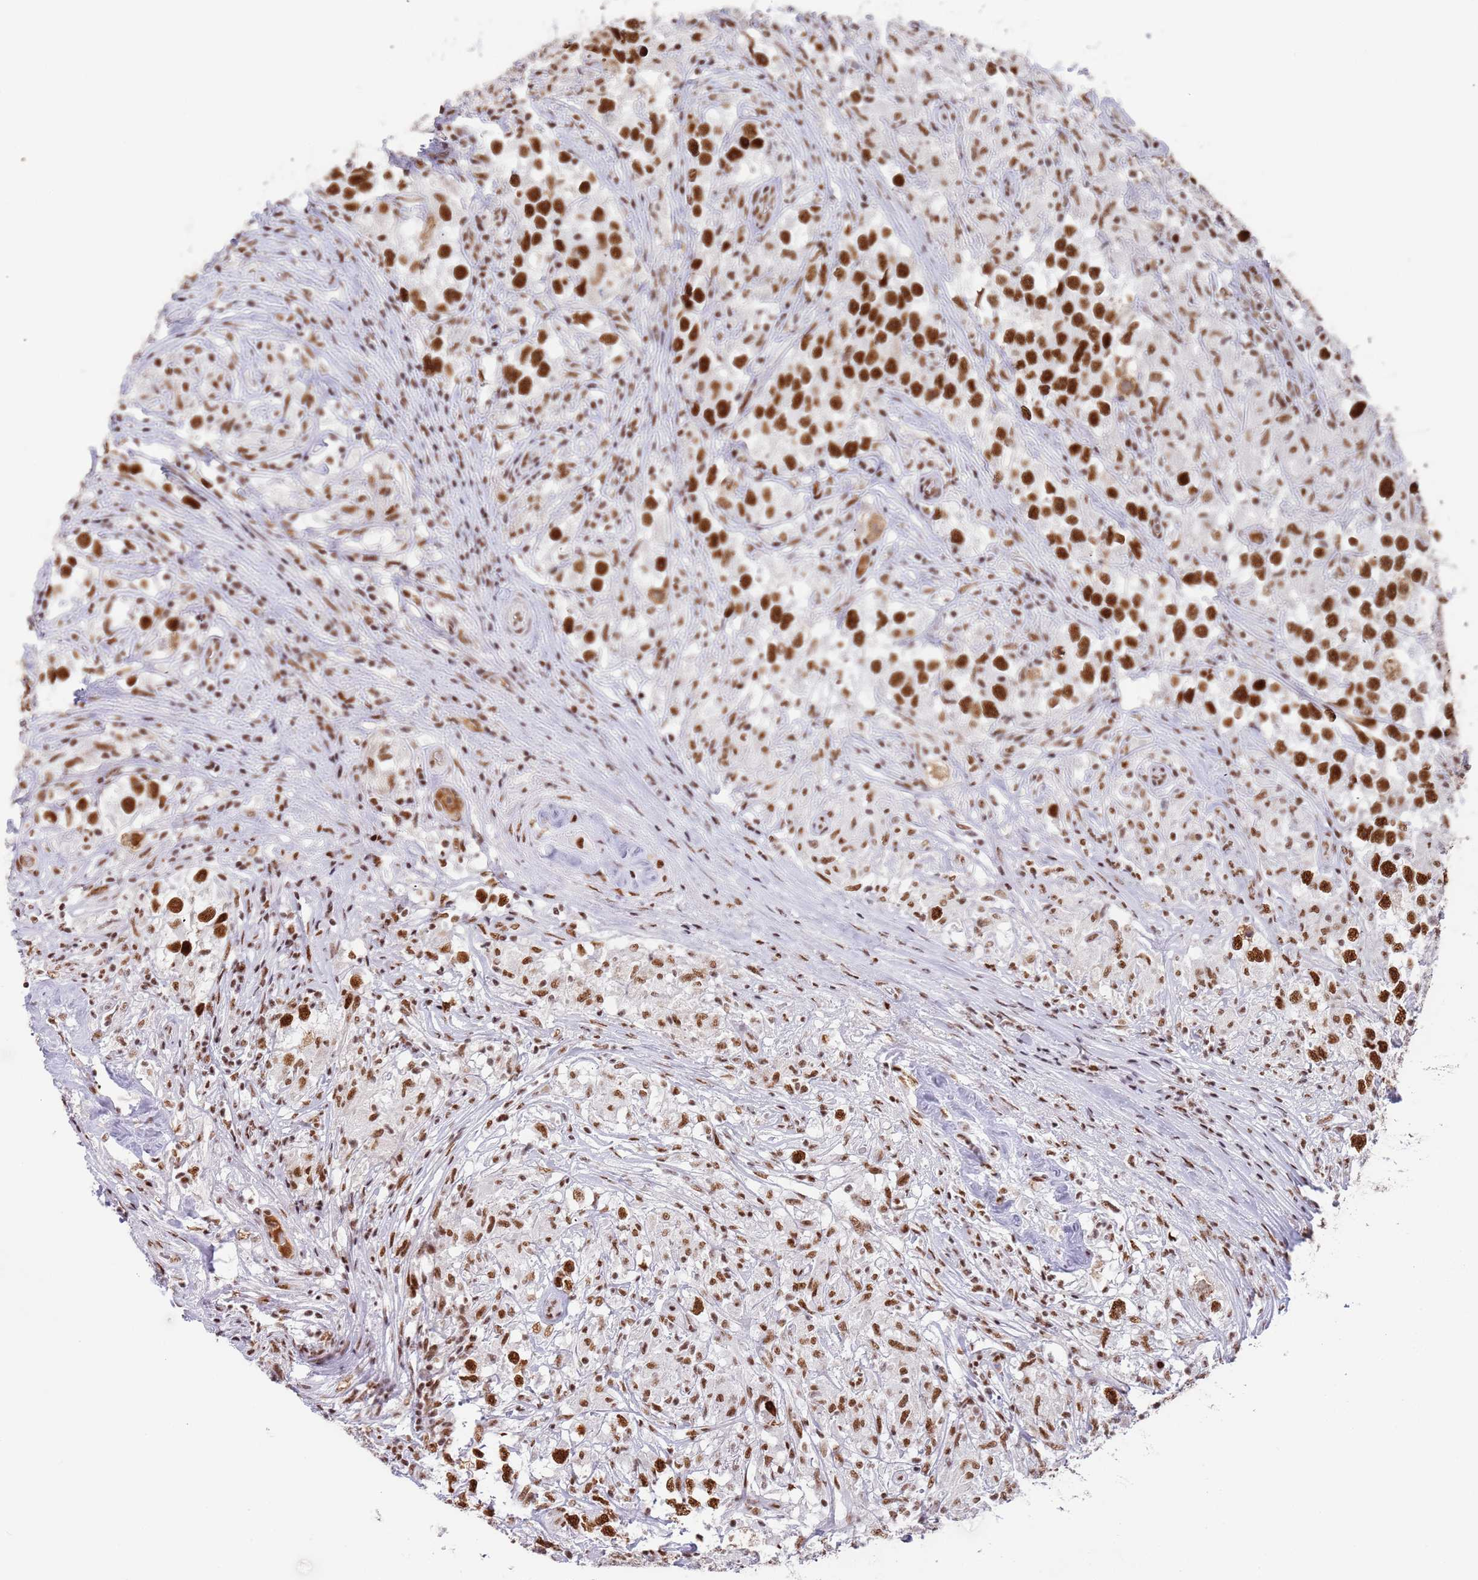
{"staining": {"intensity": "strong", "quantity": ">75%", "location": "nuclear"}, "tissue": "testis cancer", "cell_type": "Tumor cells", "image_type": "cancer", "snomed": [{"axis": "morphology", "description": "Seminoma, NOS"}, {"axis": "topography", "description": "Testis"}], "caption": "Testis cancer stained with a brown dye reveals strong nuclear positive staining in approximately >75% of tumor cells.", "gene": "AKAP8L", "patient": {"sex": "male", "age": 46}}